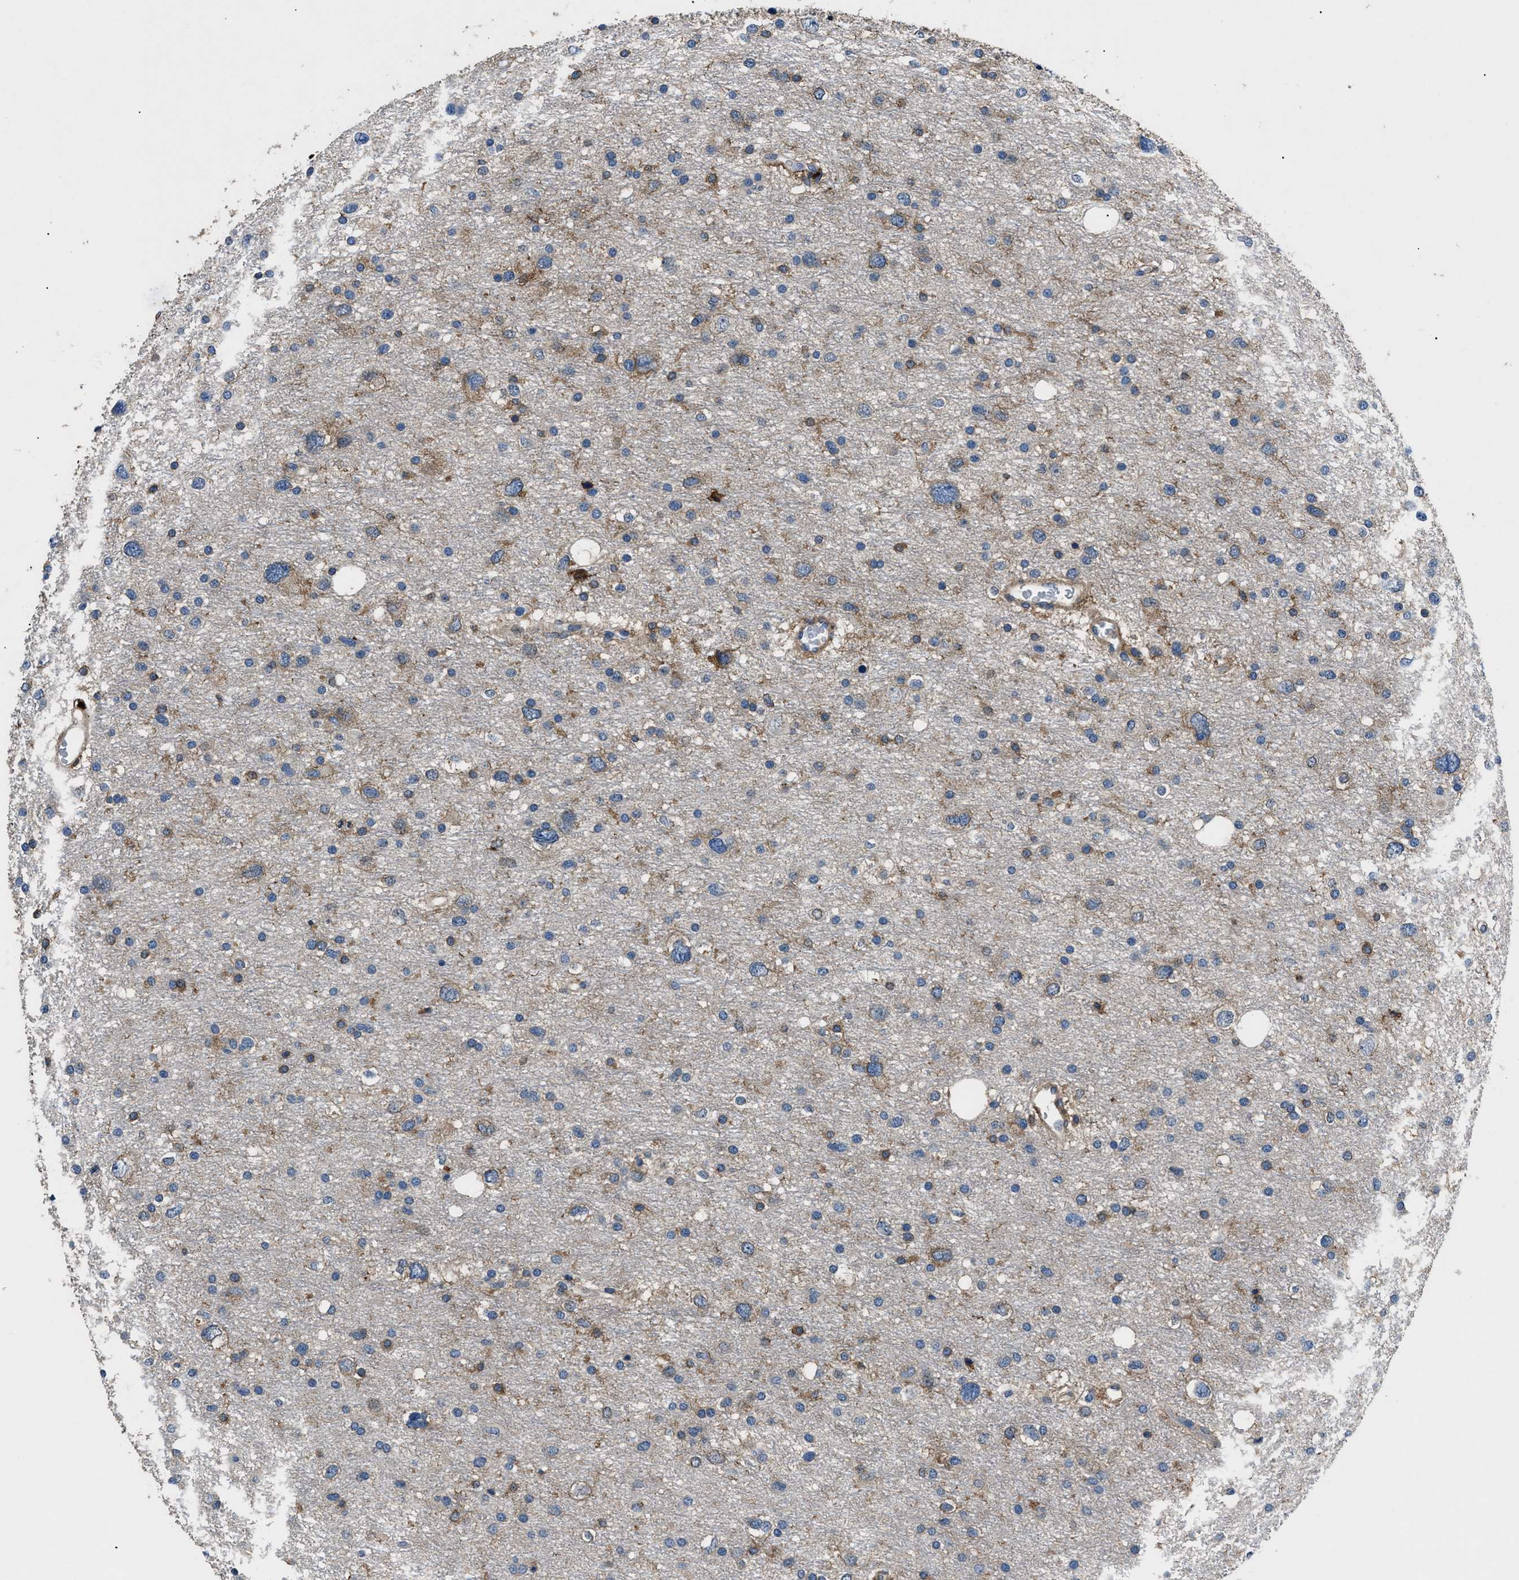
{"staining": {"intensity": "moderate", "quantity": "25%-75%", "location": "cytoplasmic/membranous"}, "tissue": "glioma", "cell_type": "Tumor cells", "image_type": "cancer", "snomed": [{"axis": "morphology", "description": "Glioma, malignant, Low grade"}, {"axis": "topography", "description": "Brain"}], "caption": "IHC image of neoplastic tissue: glioma stained using immunohistochemistry demonstrates medium levels of moderate protein expression localized specifically in the cytoplasmic/membranous of tumor cells, appearing as a cytoplasmic/membranous brown color.", "gene": "CD276", "patient": {"sex": "female", "age": 37}}